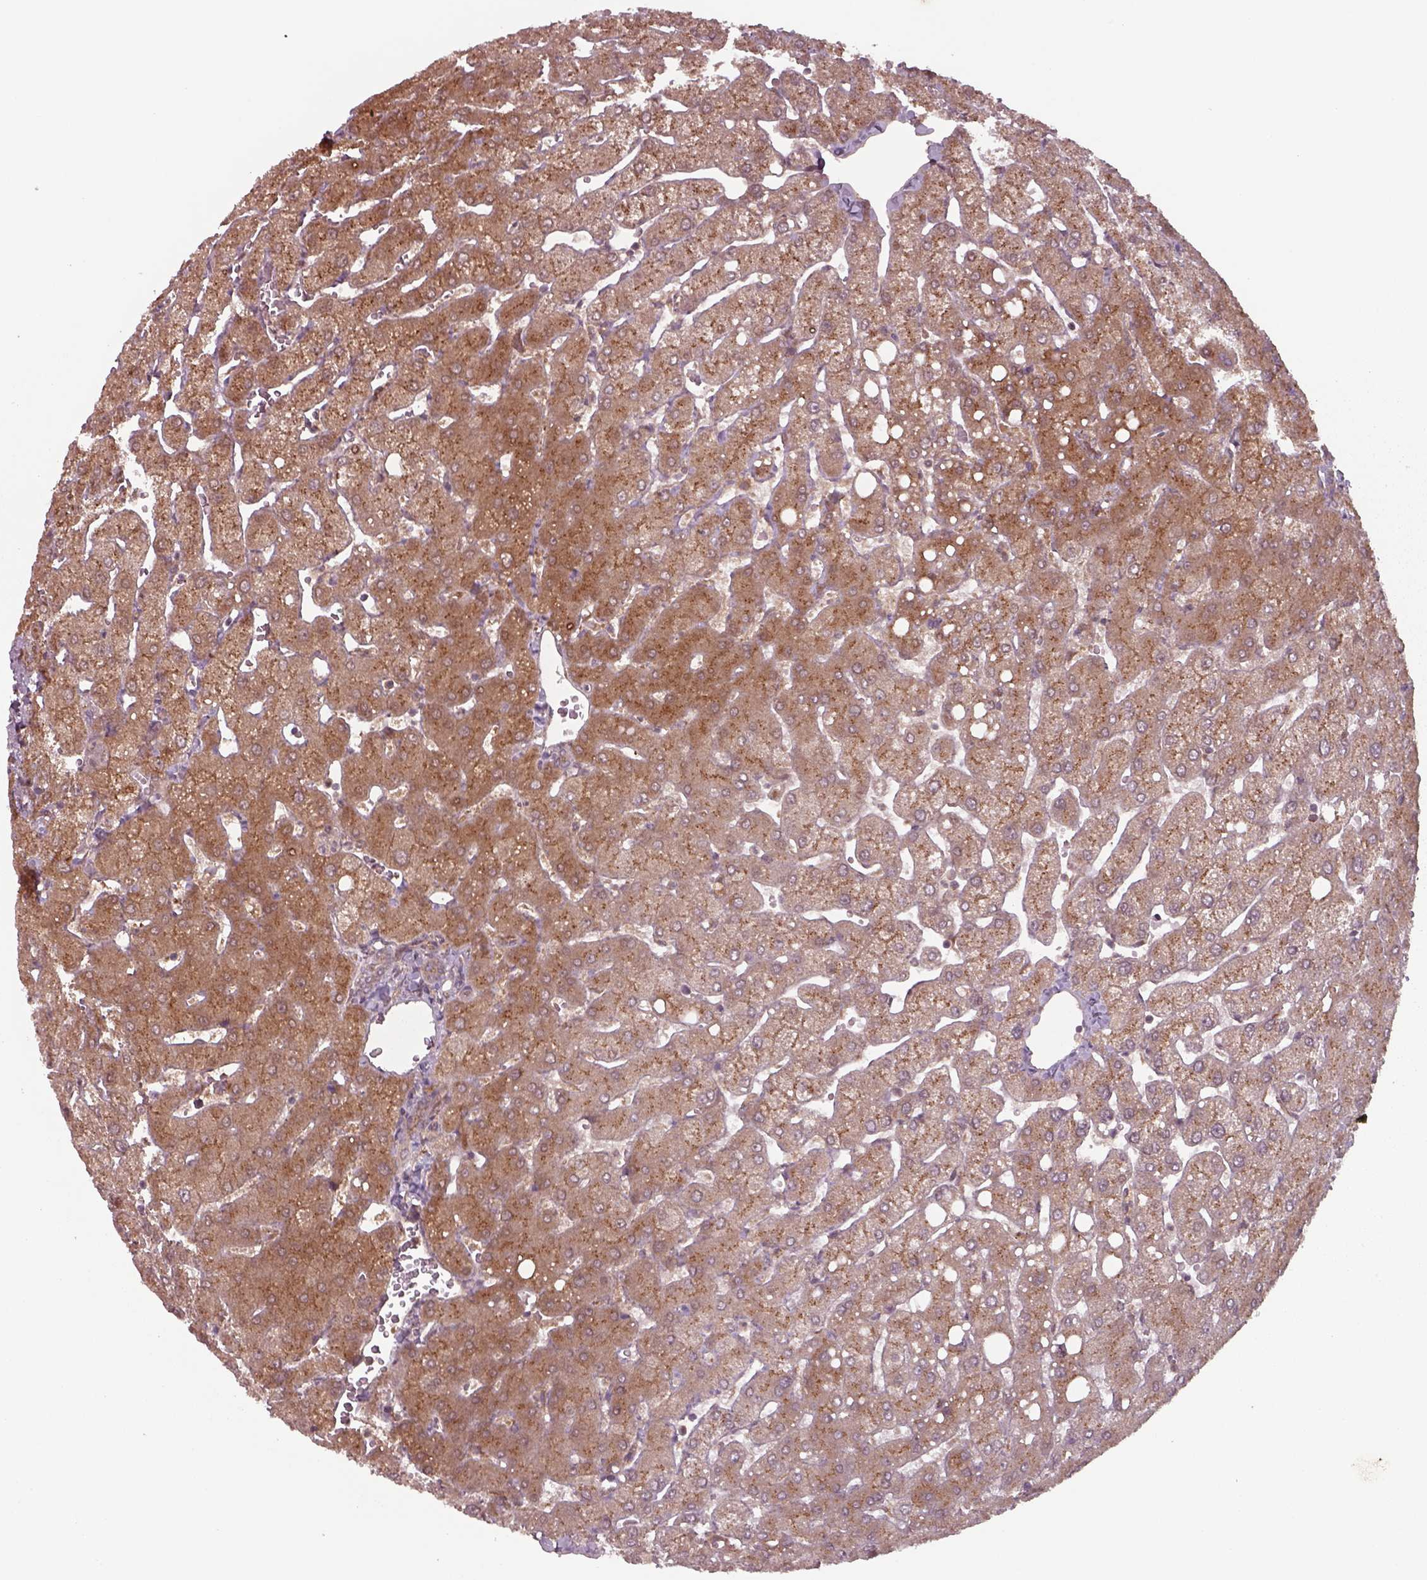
{"staining": {"intensity": "weak", "quantity": ">75%", "location": "cytoplasmic/membranous"}, "tissue": "liver", "cell_type": "Cholangiocytes", "image_type": "normal", "snomed": [{"axis": "morphology", "description": "Normal tissue, NOS"}, {"axis": "topography", "description": "Liver"}], "caption": "High-magnification brightfield microscopy of benign liver stained with DAB (3,3'-diaminobenzidine) (brown) and counterstained with hematoxylin (blue). cholangiocytes exhibit weak cytoplasmic/membranous positivity is present in about>75% of cells.", "gene": "CHMP3", "patient": {"sex": "female", "age": 54}}